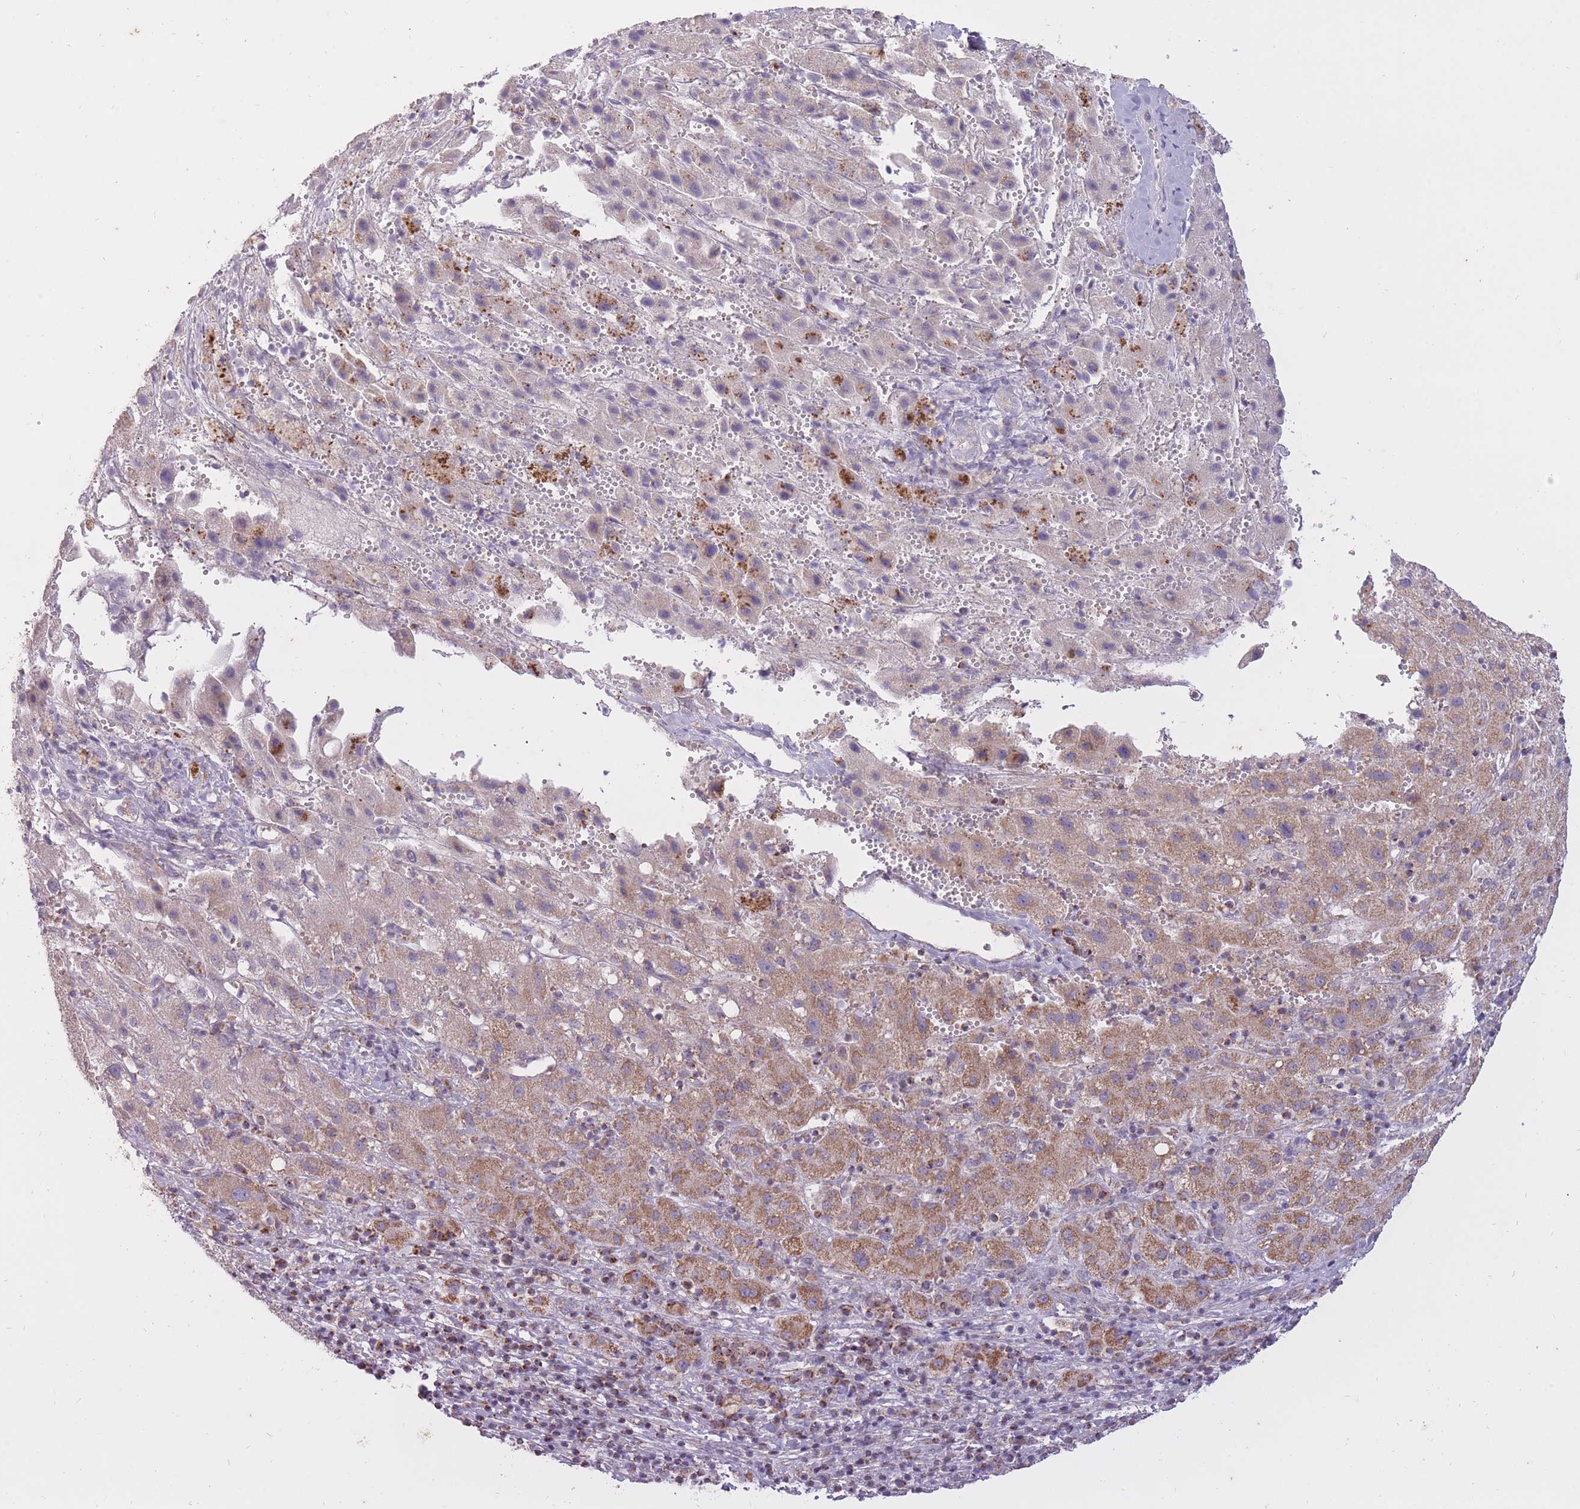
{"staining": {"intensity": "moderate", "quantity": "25%-75%", "location": "cytoplasmic/membranous"}, "tissue": "liver cancer", "cell_type": "Tumor cells", "image_type": "cancer", "snomed": [{"axis": "morphology", "description": "Carcinoma, Hepatocellular, NOS"}, {"axis": "topography", "description": "Liver"}], "caption": "Human hepatocellular carcinoma (liver) stained for a protein (brown) exhibits moderate cytoplasmic/membranous positive positivity in about 25%-75% of tumor cells.", "gene": "LIN7C", "patient": {"sex": "female", "age": 58}}